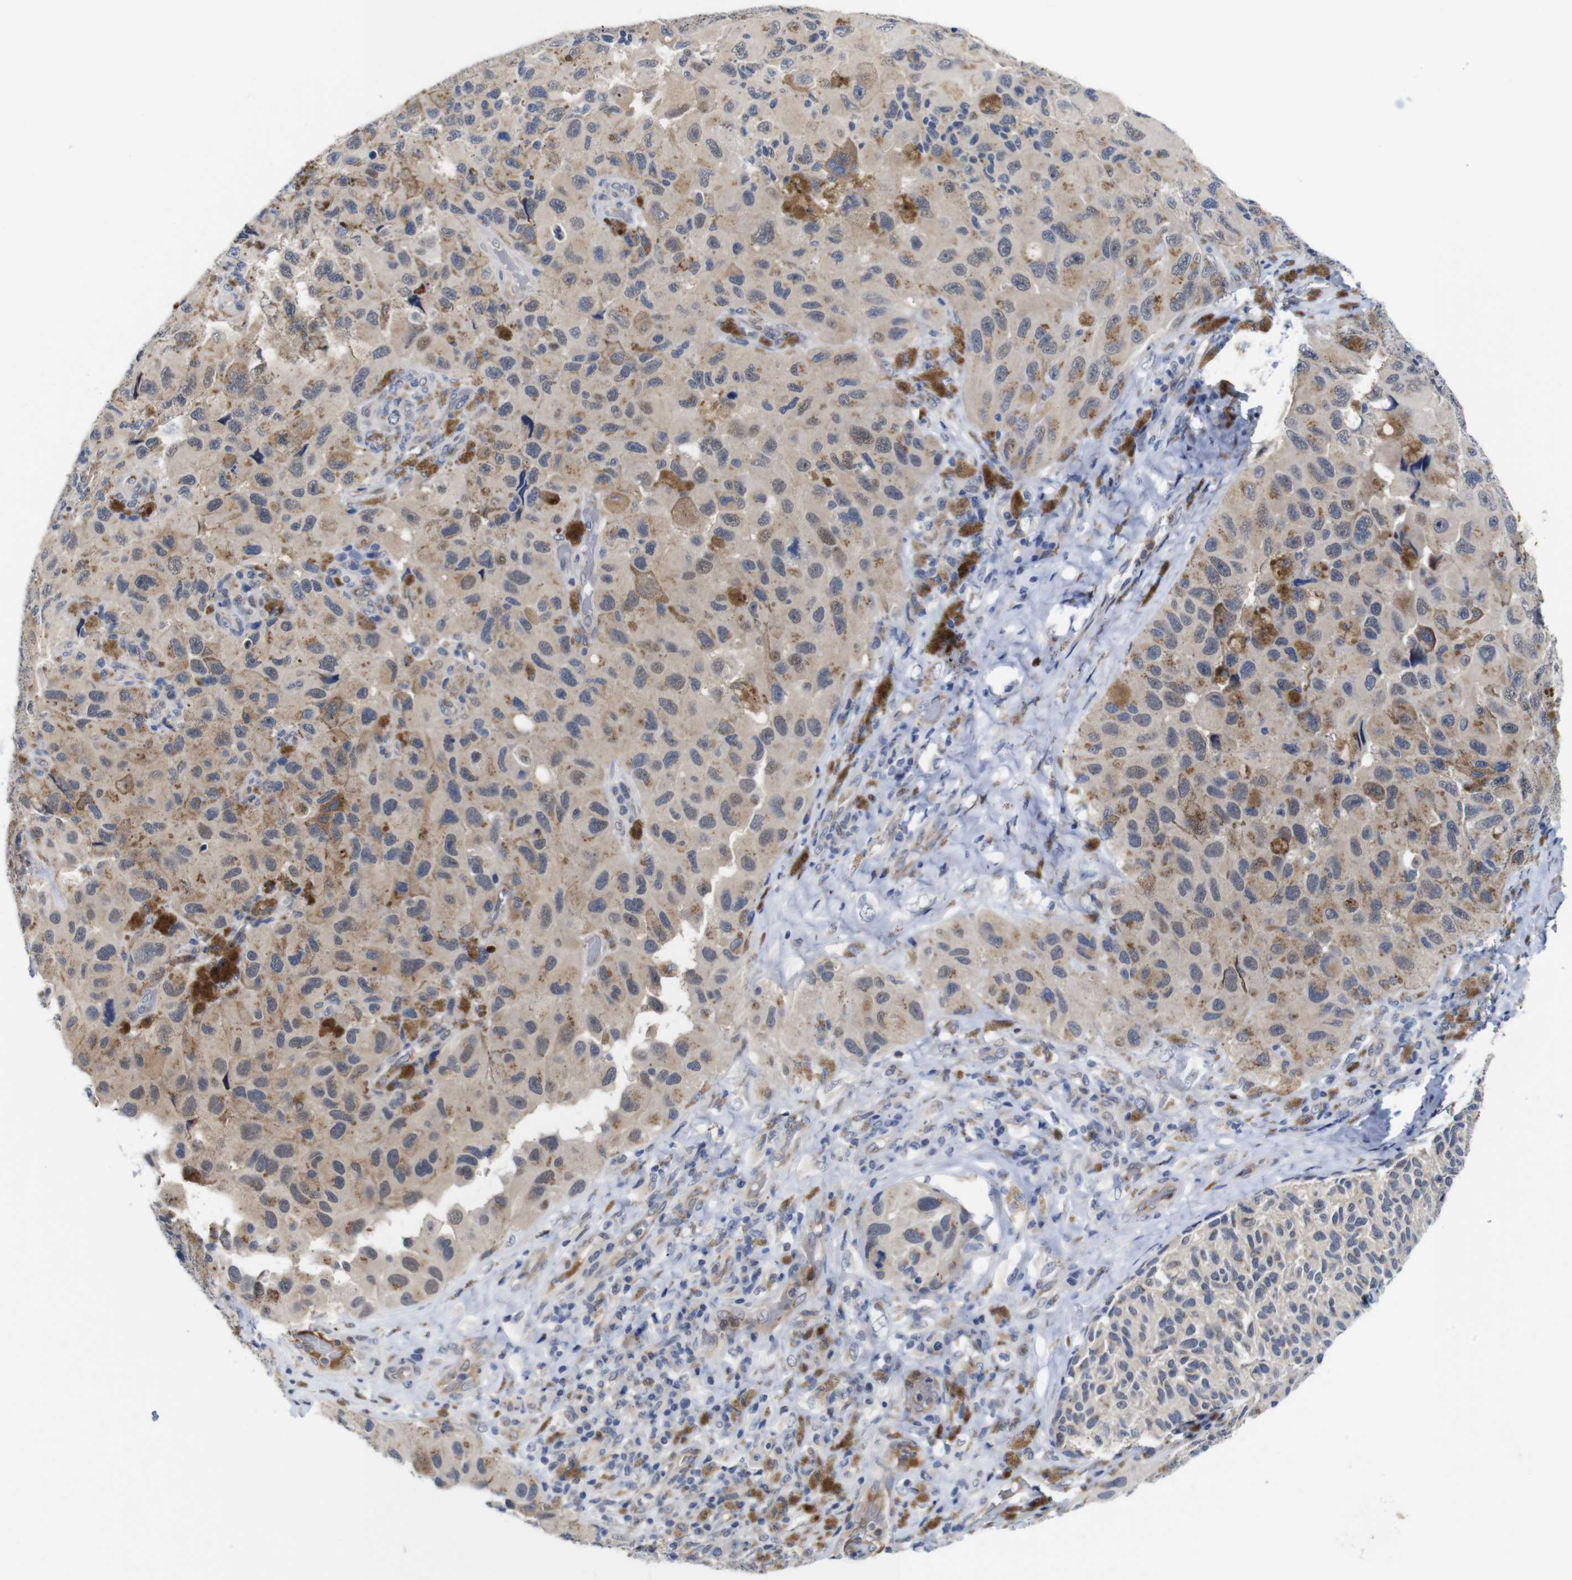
{"staining": {"intensity": "weak", "quantity": ">75%", "location": "cytoplasmic/membranous"}, "tissue": "melanoma", "cell_type": "Tumor cells", "image_type": "cancer", "snomed": [{"axis": "morphology", "description": "Malignant melanoma, NOS"}, {"axis": "topography", "description": "Skin"}], "caption": "The micrograph displays immunohistochemical staining of malignant melanoma. There is weak cytoplasmic/membranous staining is present in about >75% of tumor cells.", "gene": "FURIN", "patient": {"sex": "female", "age": 73}}